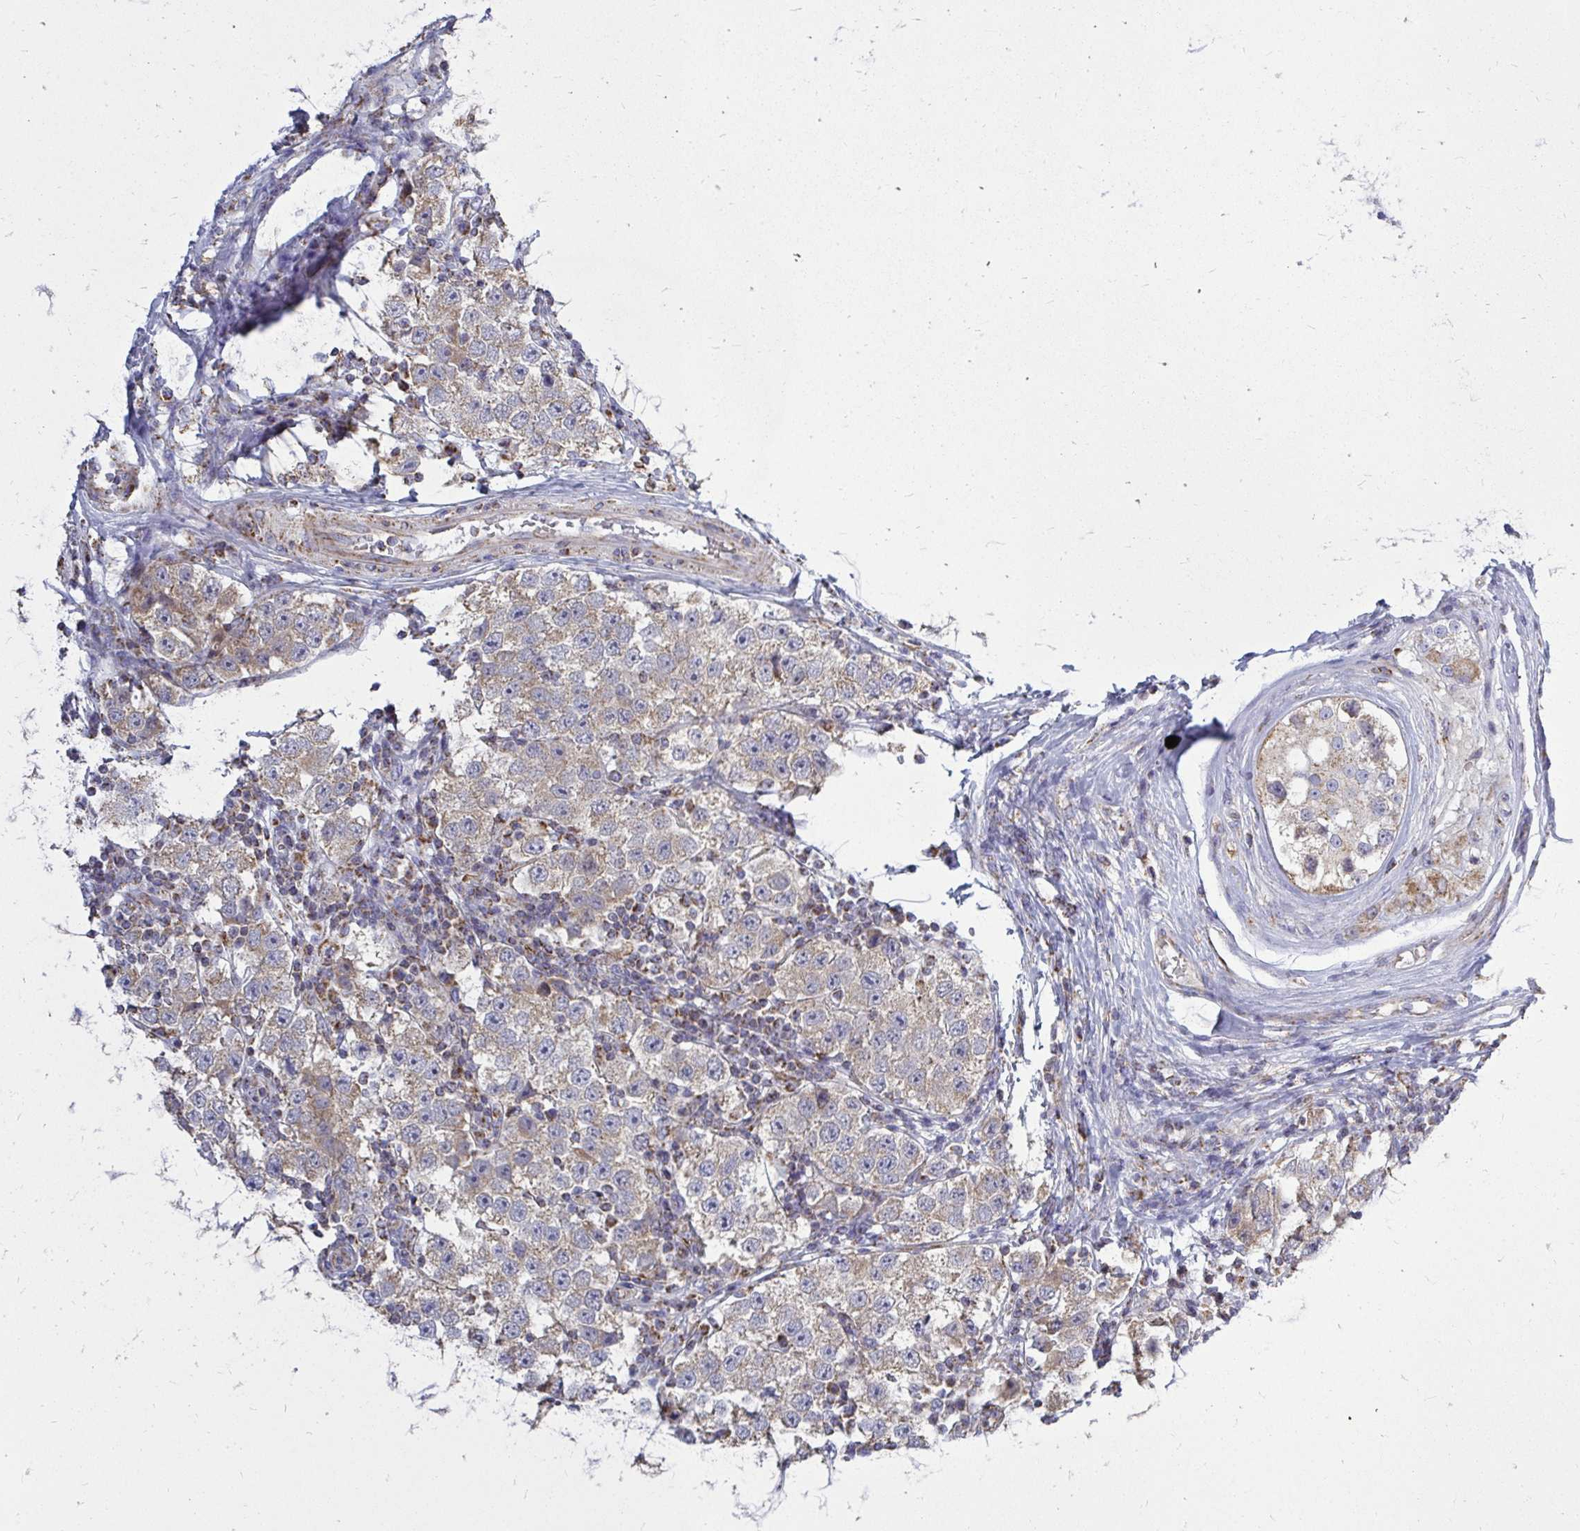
{"staining": {"intensity": "weak", "quantity": ">75%", "location": "cytoplasmic/membranous"}, "tissue": "testis cancer", "cell_type": "Tumor cells", "image_type": "cancer", "snomed": [{"axis": "morphology", "description": "Seminoma, NOS"}, {"axis": "topography", "description": "Testis"}], "caption": "Protein analysis of testis cancer (seminoma) tissue displays weak cytoplasmic/membranous positivity in about >75% of tumor cells. (DAB = brown stain, brightfield microscopy at high magnification).", "gene": "OR10R2", "patient": {"sex": "male", "age": 34}}